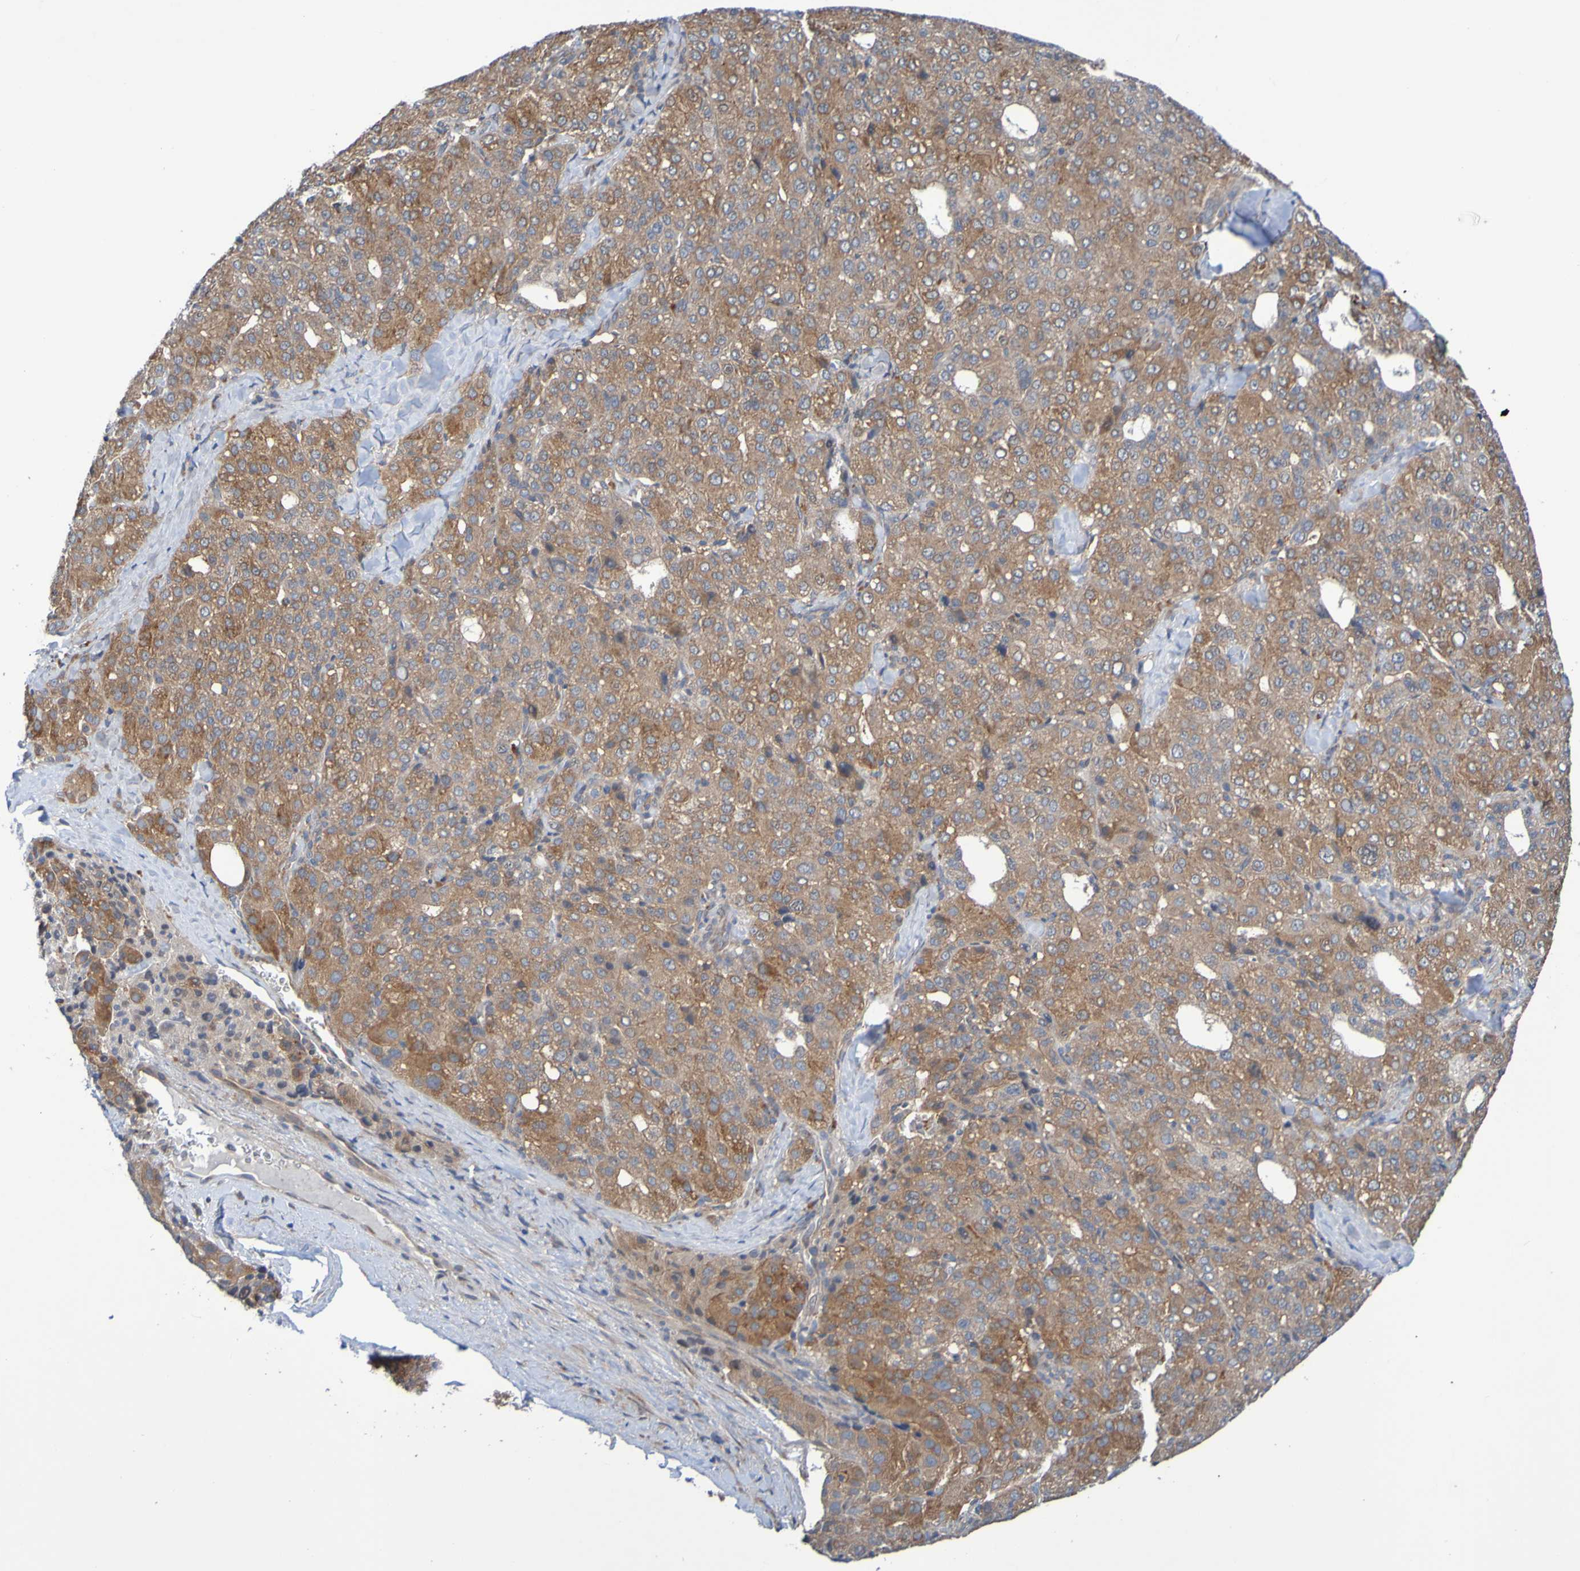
{"staining": {"intensity": "moderate", "quantity": ">75%", "location": "cytoplasmic/membranous"}, "tissue": "liver cancer", "cell_type": "Tumor cells", "image_type": "cancer", "snomed": [{"axis": "morphology", "description": "Carcinoma, Hepatocellular, NOS"}, {"axis": "topography", "description": "Liver"}], "caption": "About >75% of tumor cells in liver cancer (hepatocellular carcinoma) display moderate cytoplasmic/membranous protein staining as visualized by brown immunohistochemical staining.", "gene": "SDK1", "patient": {"sex": "male", "age": 65}}